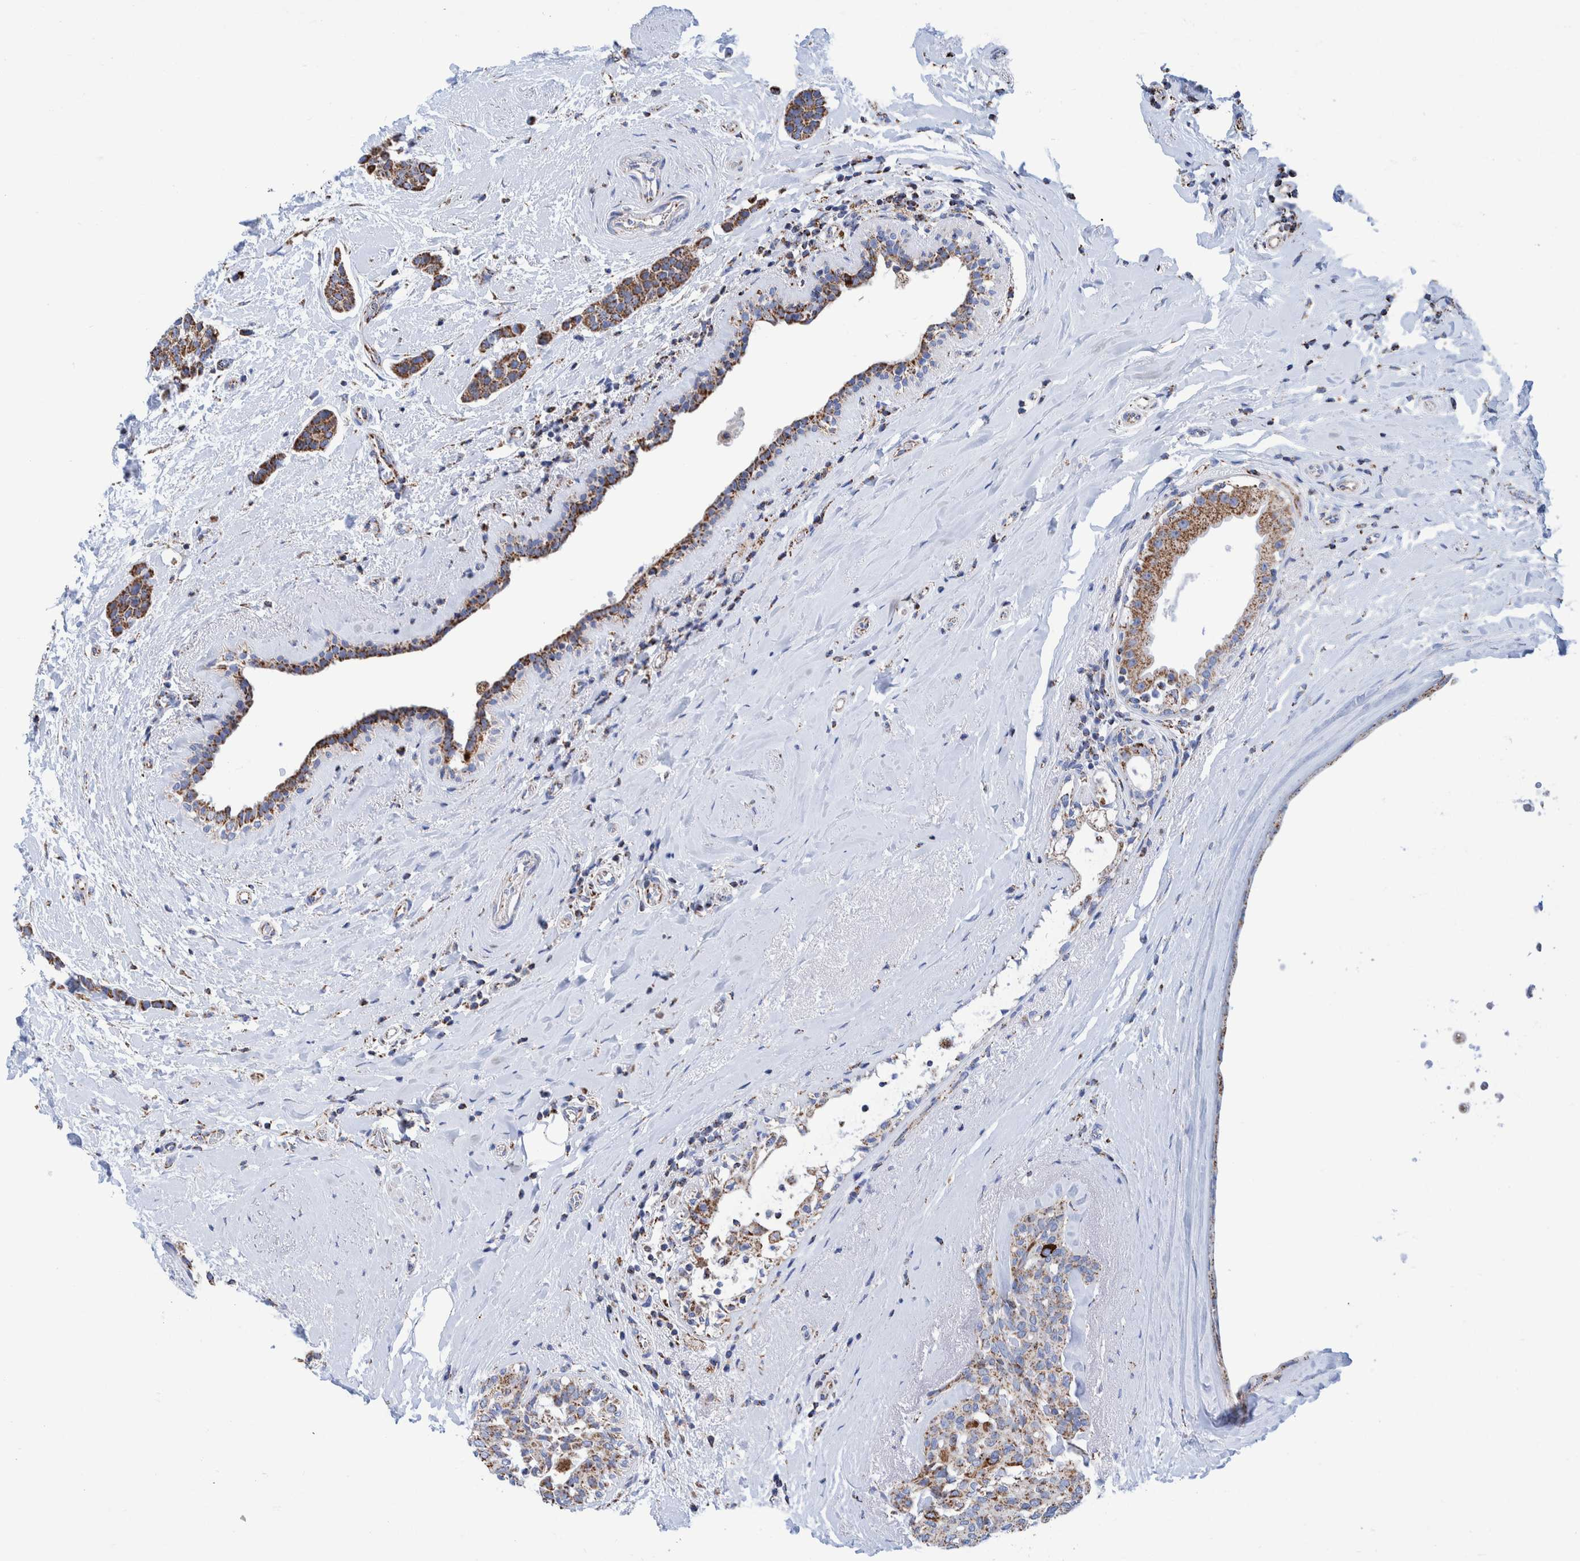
{"staining": {"intensity": "moderate", "quantity": ">75%", "location": "cytoplasmic/membranous"}, "tissue": "breast cancer", "cell_type": "Tumor cells", "image_type": "cancer", "snomed": [{"axis": "morphology", "description": "Duct carcinoma"}, {"axis": "topography", "description": "Breast"}], "caption": "This image shows breast invasive ductal carcinoma stained with immunohistochemistry (IHC) to label a protein in brown. The cytoplasmic/membranous of tumor cells show moderate positivity for the protein. Nuclei are counter-stained blue.", "gene": "DECR1", "patient": {"sex": "female", "age": 55}}